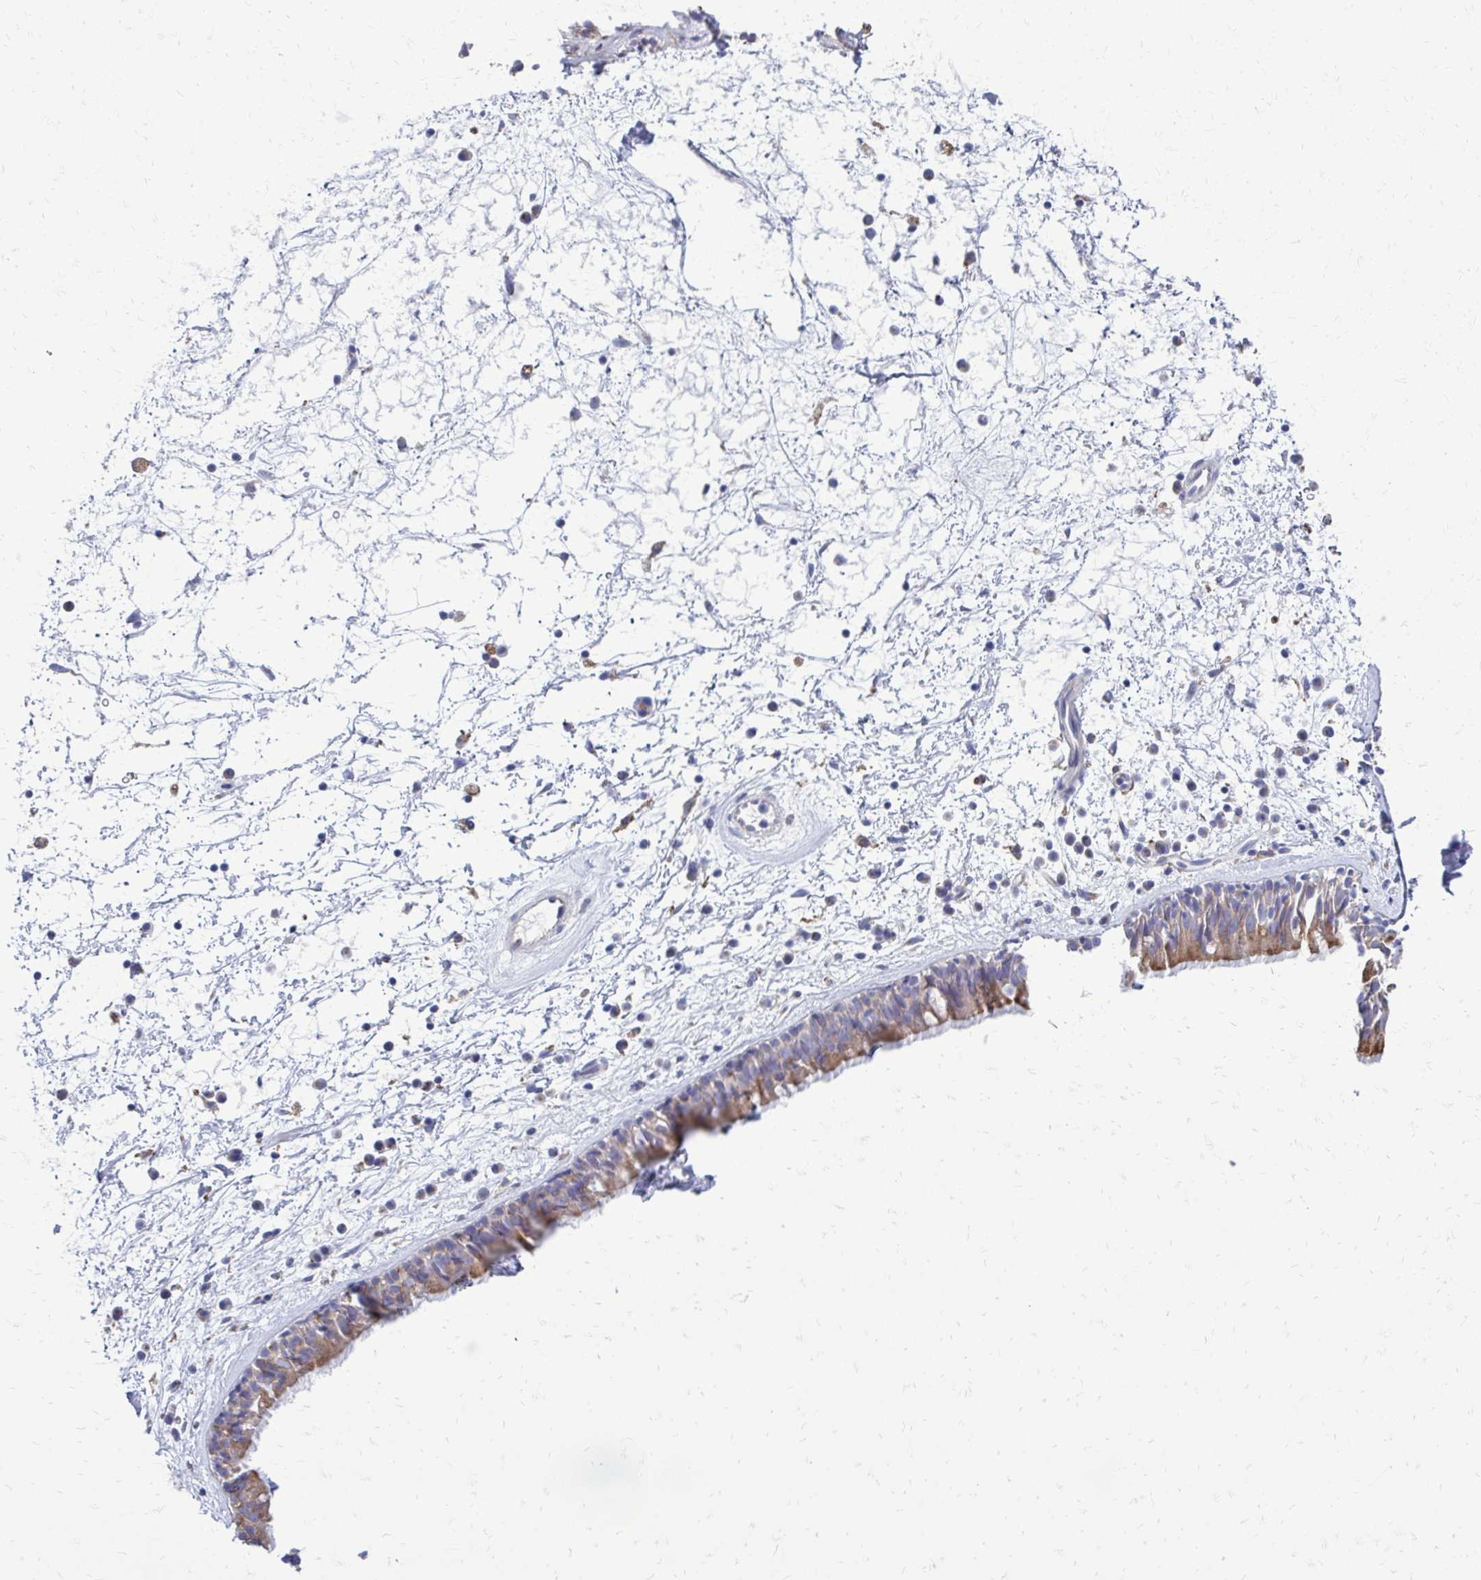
{"staining": {"intensity": "moderate", "quantity": "25%-75%", "location": "cytoplasmic/membranous"}, "tissue": "nasopharynx", "cell_type": "Respiratory epithelial cells", "image_type": "normal", "snomed": [{"axis": "morphology", "description": "Normal tissue, NOS"}, {"axis": "topography", "description": "Nasopharynx"}], "caption": "A histopathology image of human nasopharynx stained for a protein displays moderate cytoplasmic/membranous brown staining in respiratory epithelial cells.", "gene": "CLTA", "patient": {"sex": "male", "age": 24}}